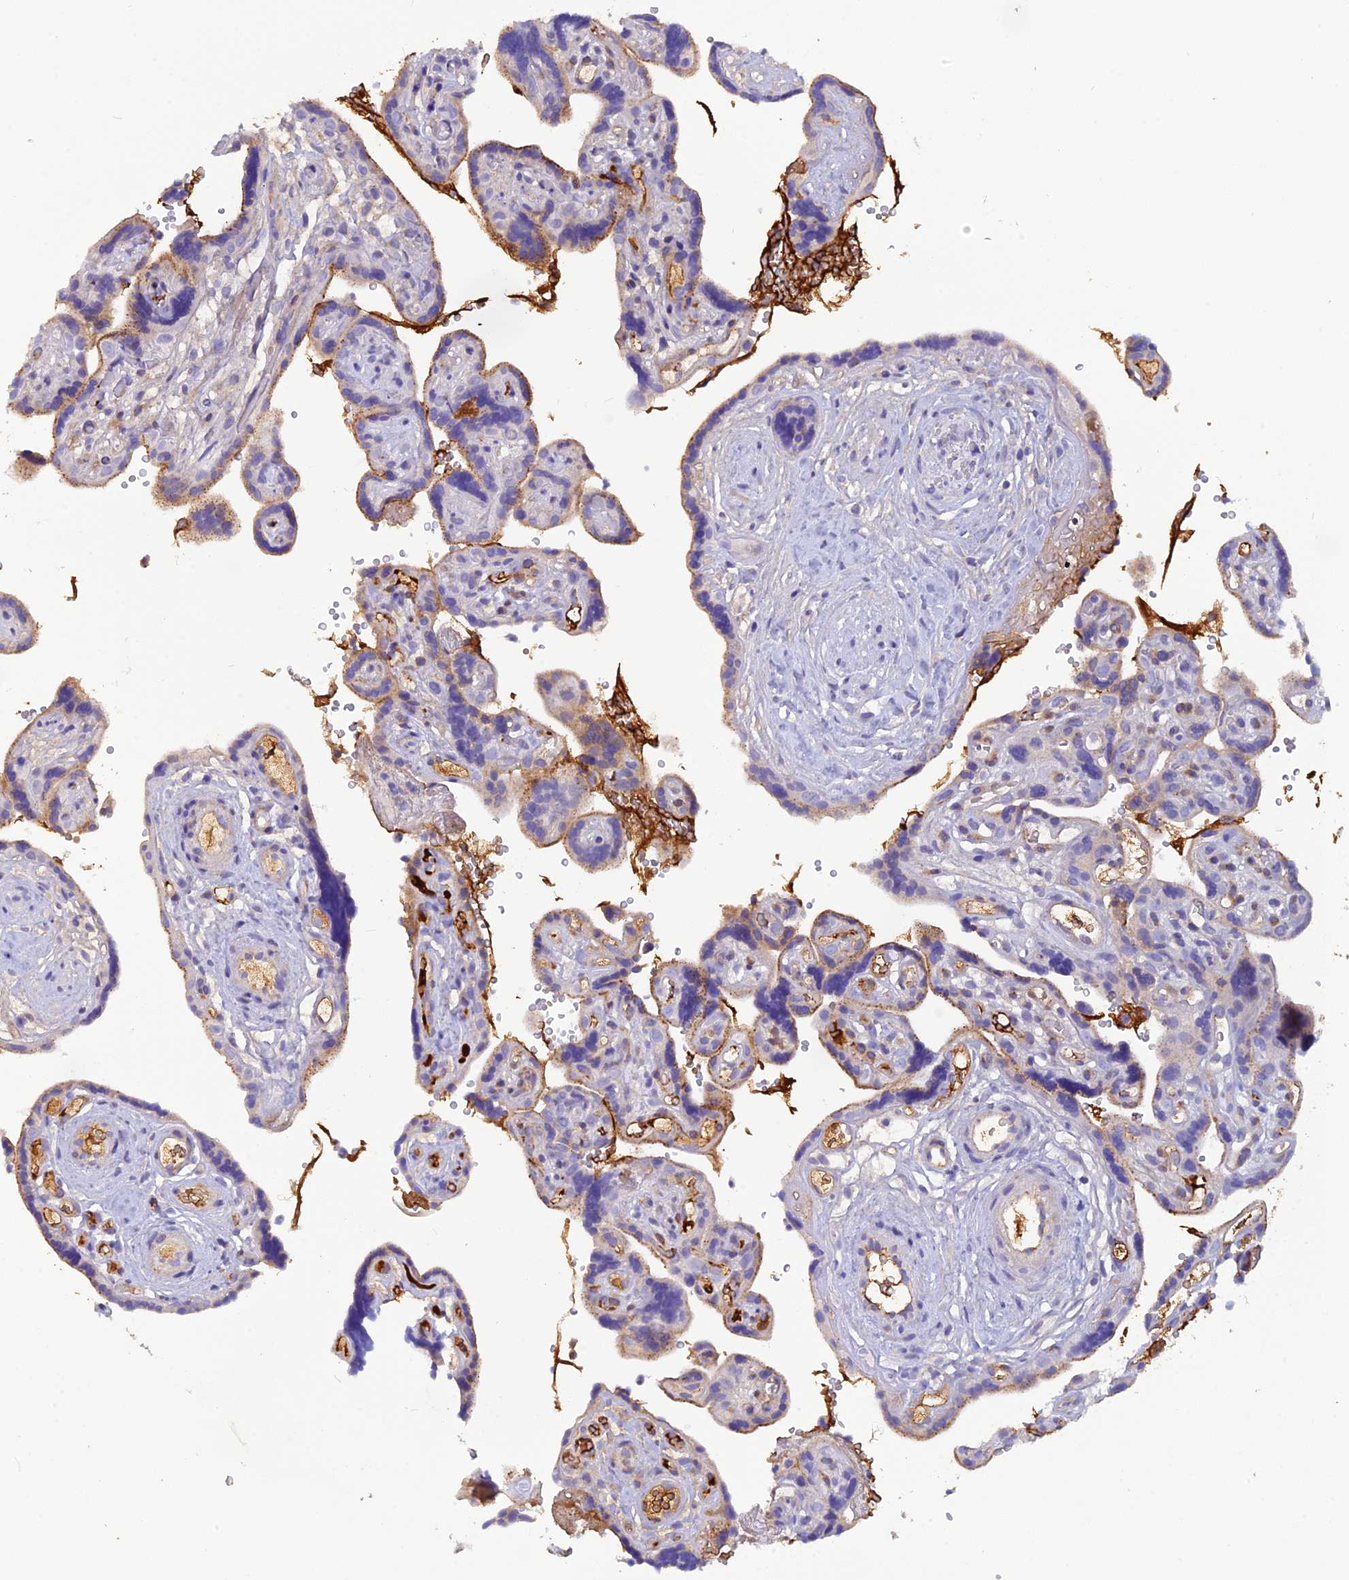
{"staining": {"intensity": "moderate", "quantity": ">75%", "location": "cytoplasmic/membranous"}, "tissue": "placenta", "cell_type": "Decidual cells", "image_type": "normal", "snomed": [{"axis": "morphology", "description": "Normal tissue, NOS"}, {"axis": "topography", "description": "Placenta"}], "caption": "IHC (DAB) staining of unremarkable human placenta reveals moderate cytoplasmic/membranous protein staining in about >75% of decidual cells. (Stains: DAB (3,3'-diaminobenzidine) in brown, nuclei in blue, Microscopy: brightfield microscopy at high magnification).", "gene": "PZP", "patient": {"sex": "female", "age": 30}}